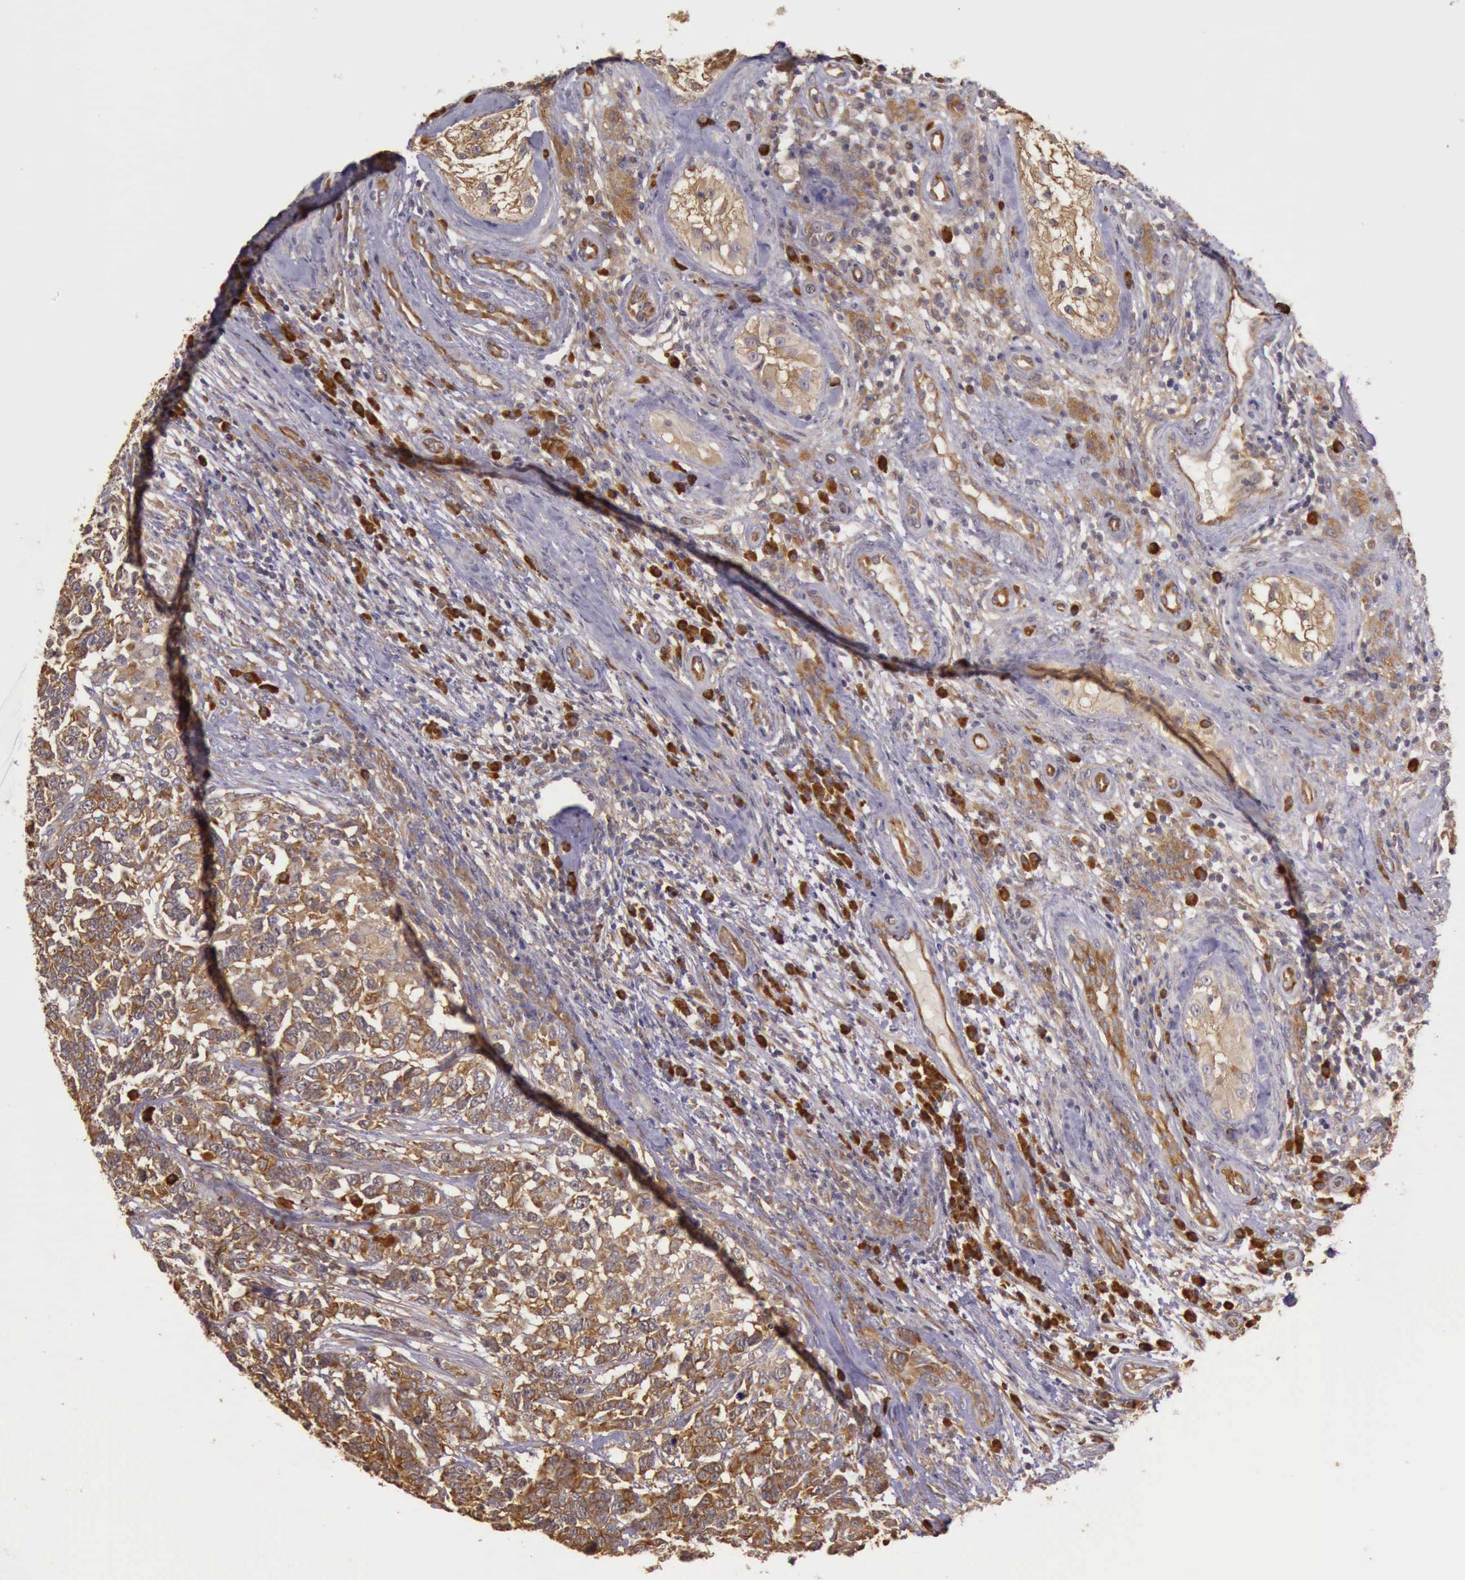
{"staining": {"intensity": "strong", "quantity": ">75%", "location": "cytoplasmic/membranous"}, "tissue": "testis cancer", "cell_type": "Tumor cells", "image_type": "cancer", "snomed": [{"axis": "morphology", "description": "Carcinoma, Embryonal, NOS"}, {"axis": "topography", "description": "Testis"}], "caption": "Immunohistochemistry (IHC) (DAB) staining of testis embryonal carcinoma exhibits strong cytoplasmic/membranous protein staining in approximately >75% of tumor cells.", "gene": "EIF5", "patient": {"sex": "male", "age": 26}}